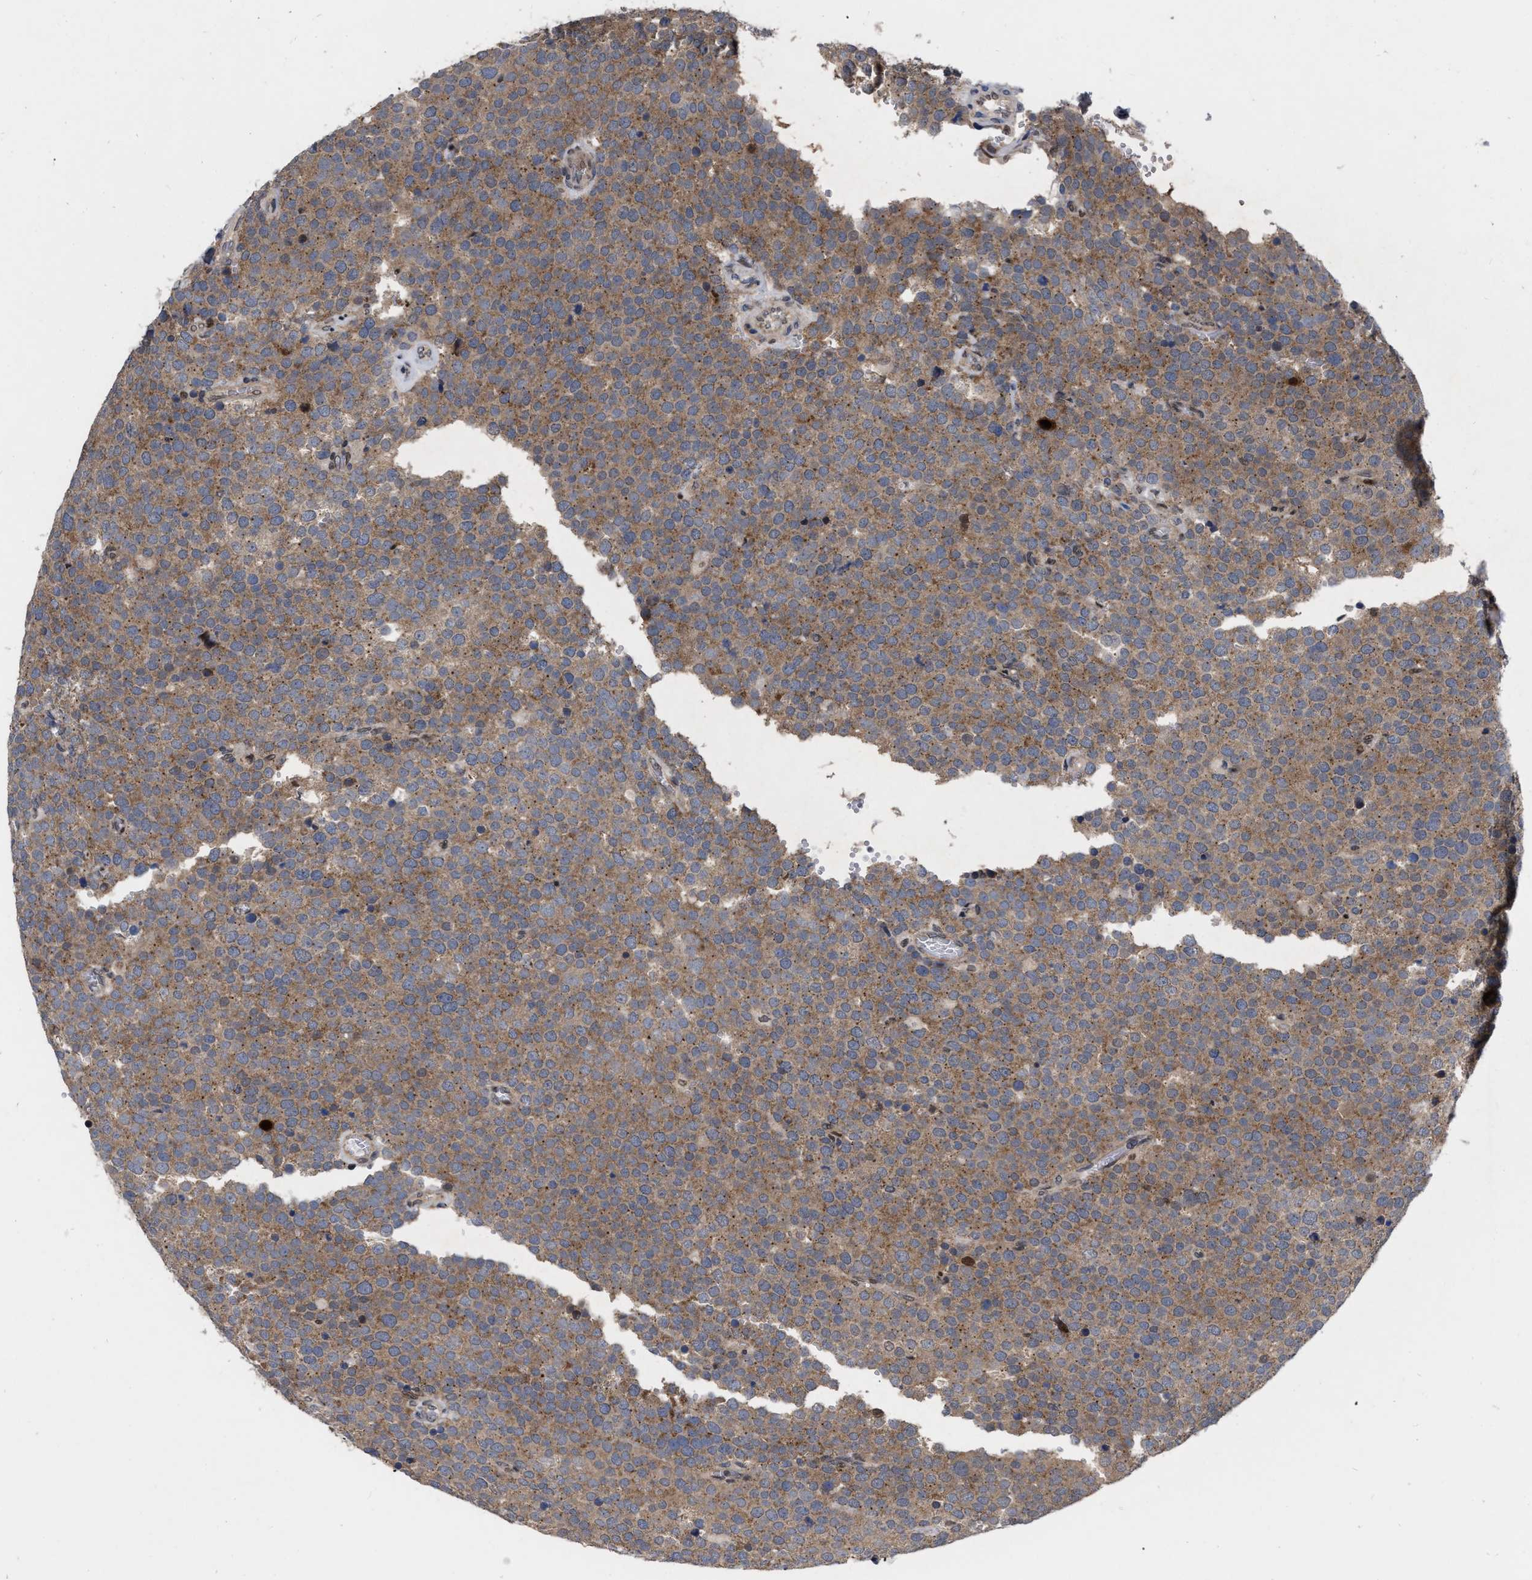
{"staining": {"intensity": "weak", "quantity": ">75%", "location": "cytoplasmic/membranous"}, "tissue": "testis cancer", "cell_type": "Tumor cells", "image_type": "cancer", "snomed": [{"axis": "morphology", "description": "Normal tissue, NOS"}, {"axis": "morphology", "description": "Seminoma, NOS"}, {"axis": "topography", "description": "Testis"}], "caption": "Testis cancer tissue demonstrates weak cytoplasmic/membranous expression in about >75% of tumor cells", "gene": "MDM4", "patient": {"sex": "male", "age": 71}}